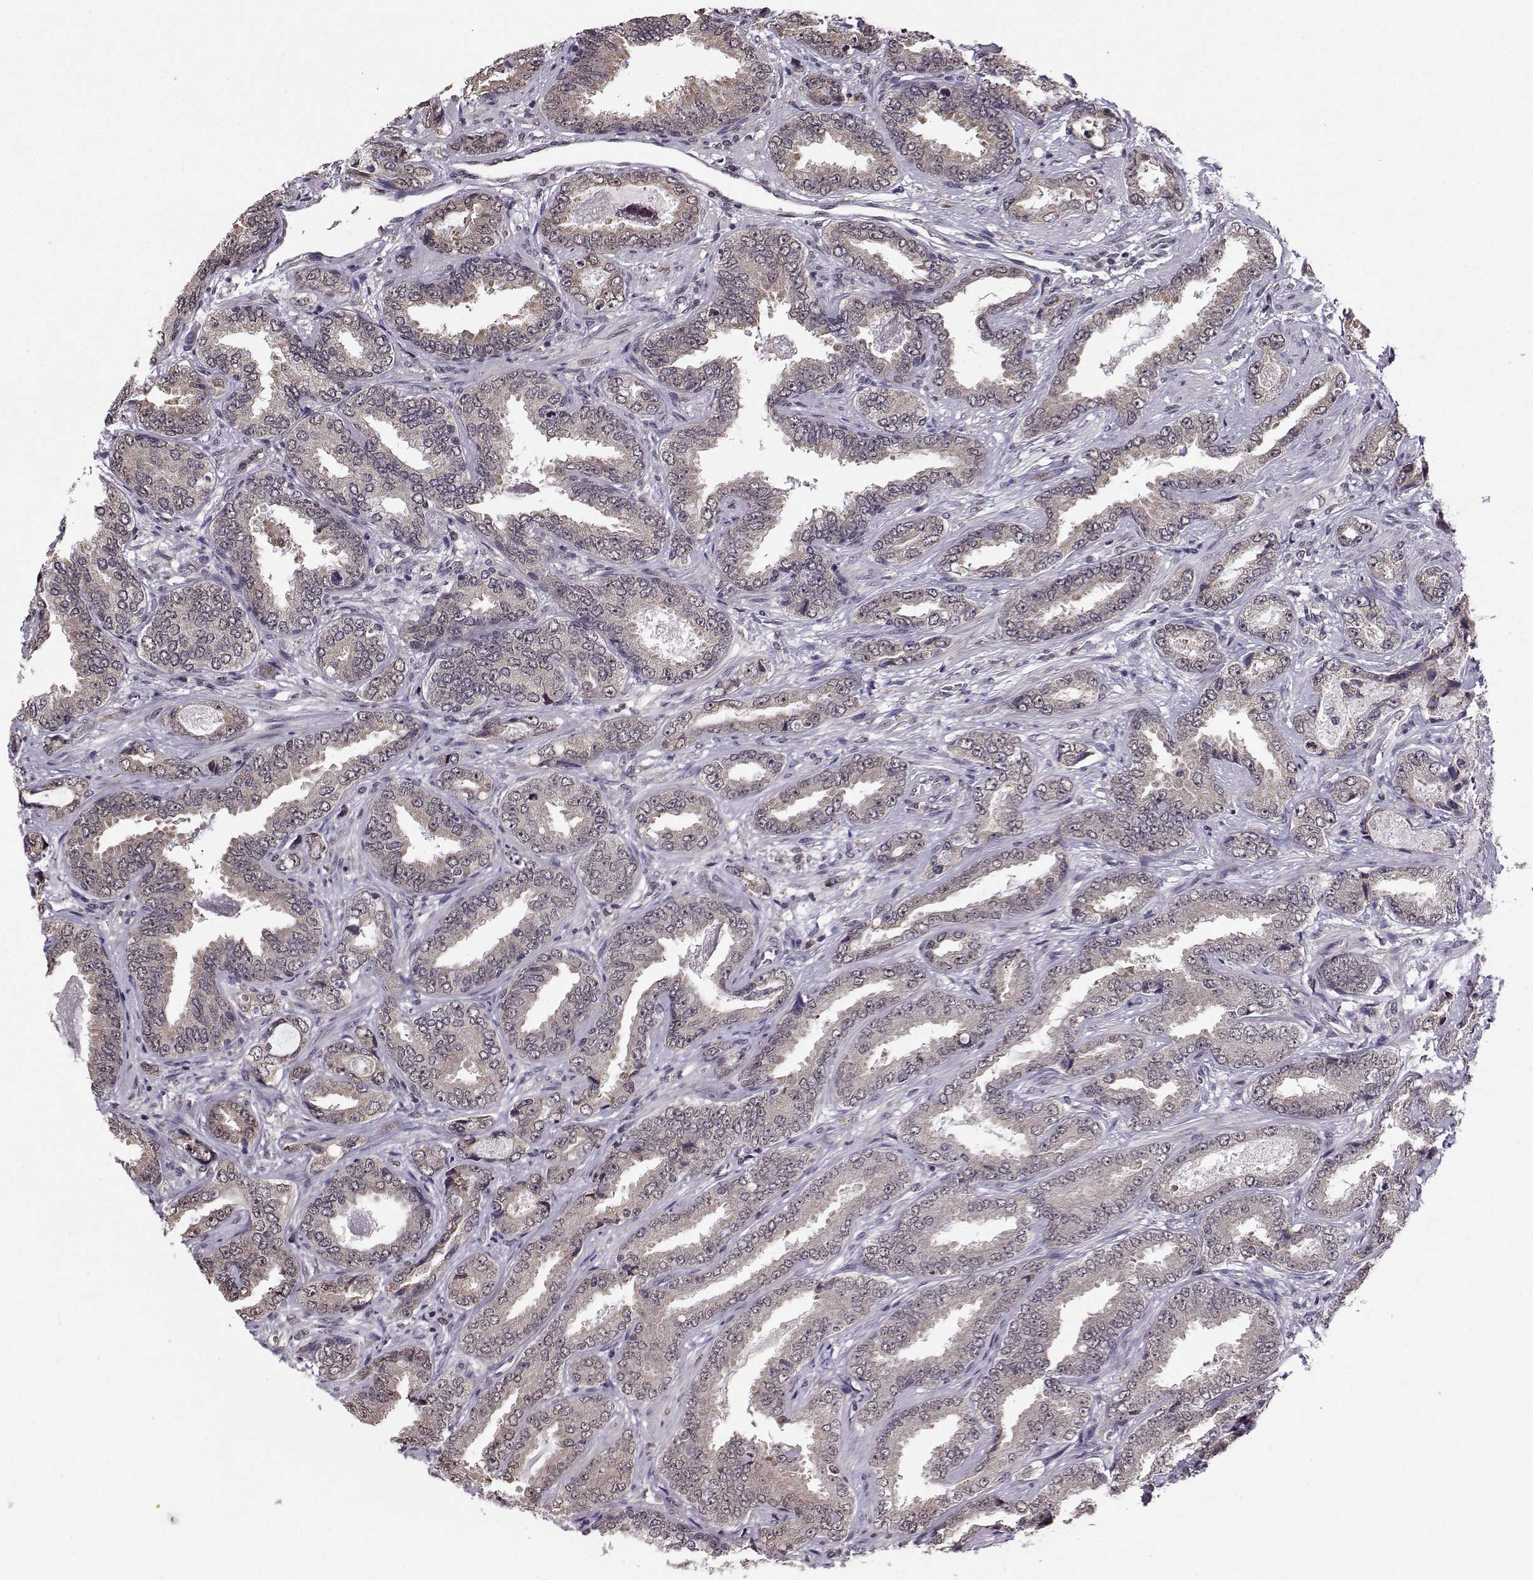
{"staining": {"intensity": "negative", "quantity": "none", "location": "none"}, "tissue": "prostate cancer", "cell_type": "Tumor cells", "image_type": "cancer", "snomed": [{"axis": "morphology", "description": "Adenocarcinoma, Low grade"}, {"axis": "topography", "description": "Prostate"}], "caption": "Immunohistochemistry of human adenocarcinoma (low-grade) (prostate) demonstrates no expression in tumor cells. (Stains: DAB immunohistochemistry (IHC) with hematoxylin counter stain, Microscopy: brightfield microscopy at high magnification).", "gene": "EZH1", "patient": {"sex": "male", "age": 68}}